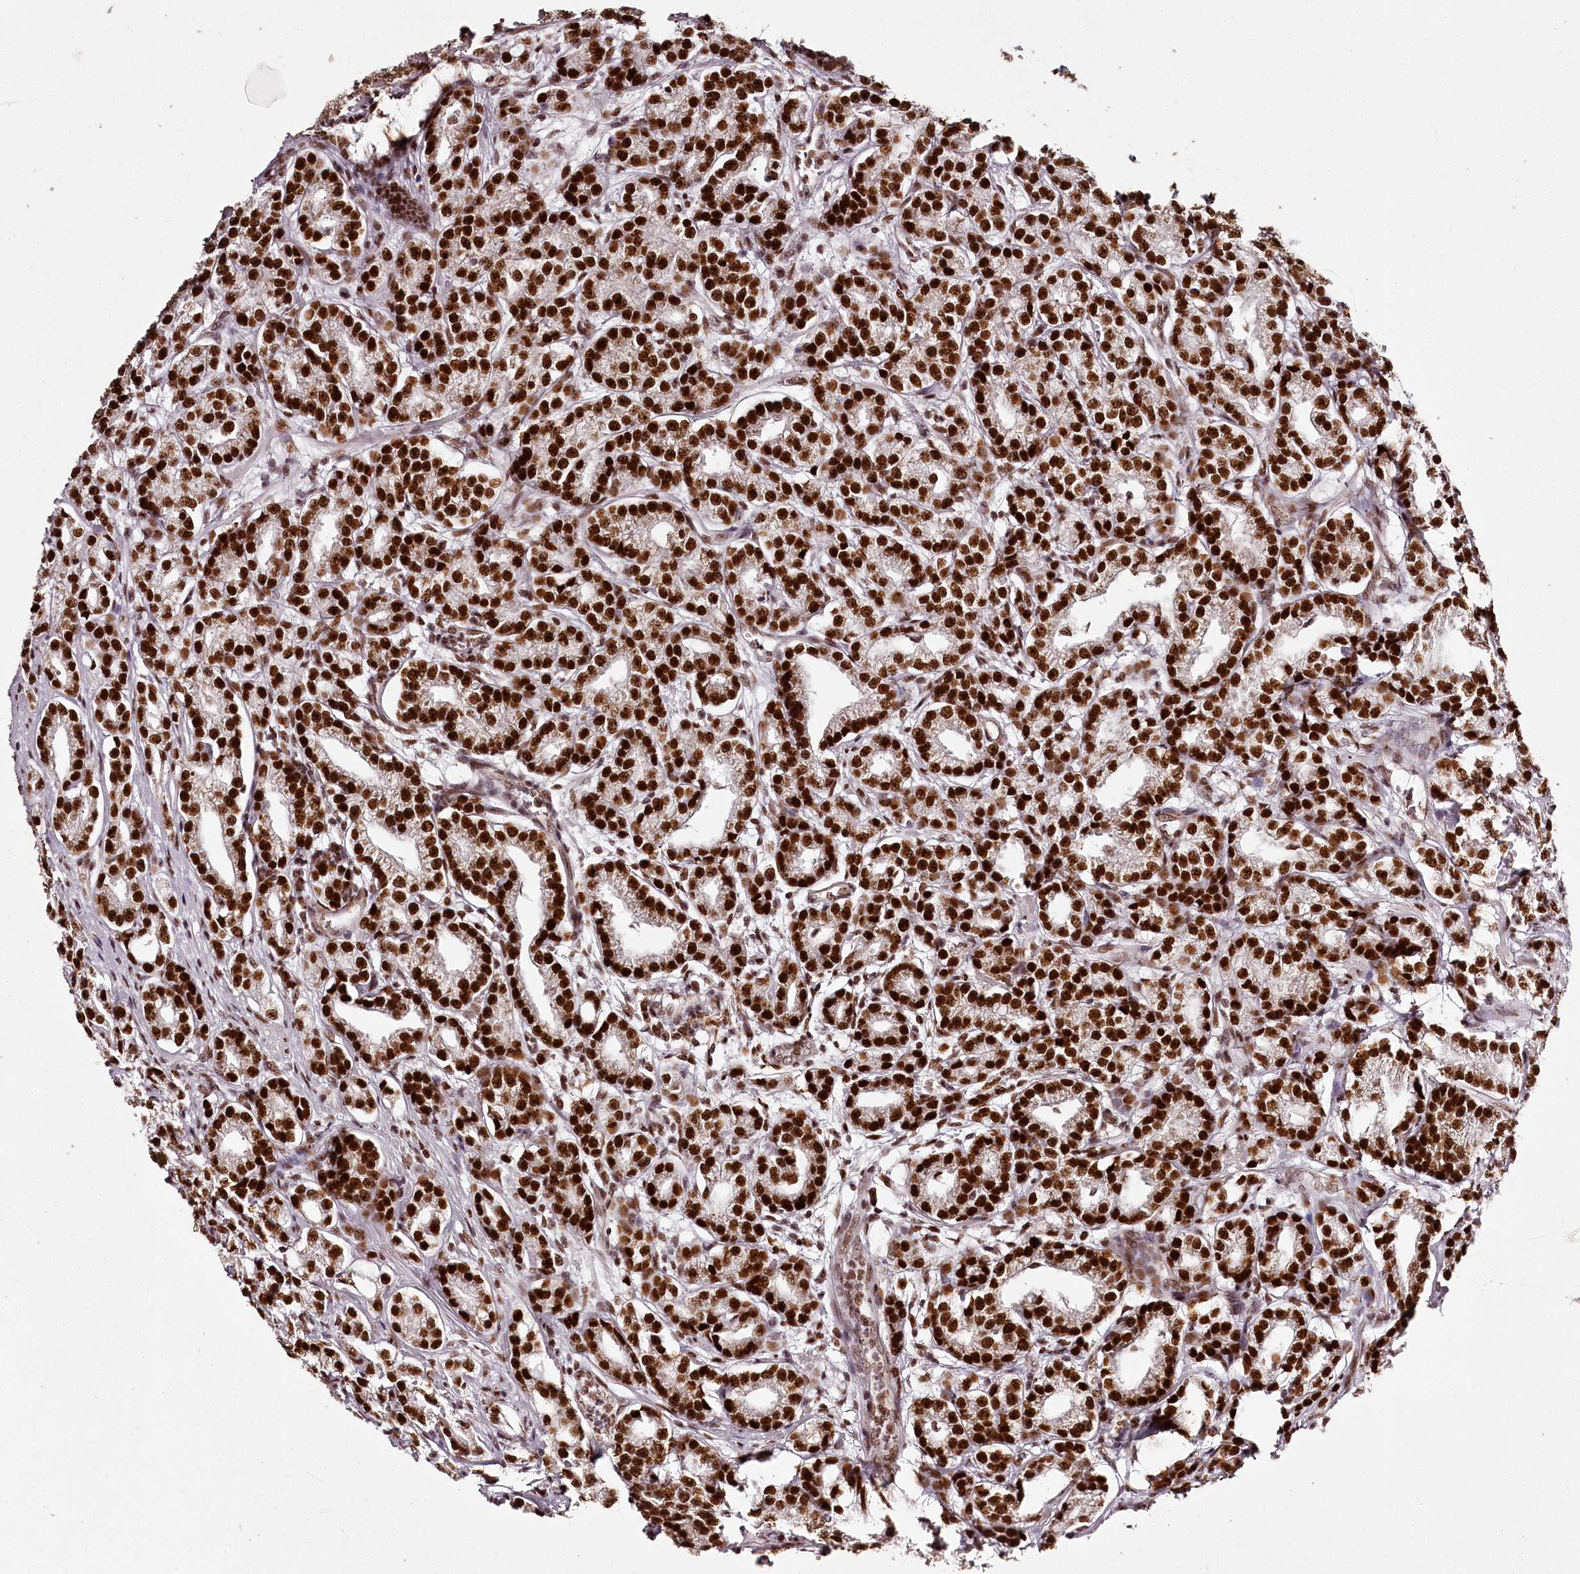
{"staining": {"intensity": "strong", "quantity": ">75%", "location": "nuclear"}, "tissue": "prostate cancer", "cell_type": "Tumor cells", "image_type": "cancer", "snomed": [{"axis": "morphology", "description": "Adenocarcinoma, High grade"}, {"axis": "topography", "description": "Prostate"}], "caption": "Immunohistochemistry photomicrograph of neoplastic tissue: human prostate cancer (adenocarcinoma (high-grade)) stained using immunohistochemistry (IHC) exhibits high levels of strong protein expression localized specifically in the nuclear of tumor cells, appearing as a nuclear brown color.", "gene": "PSPC1", "patient": {"sex": "male", "age": 69}}